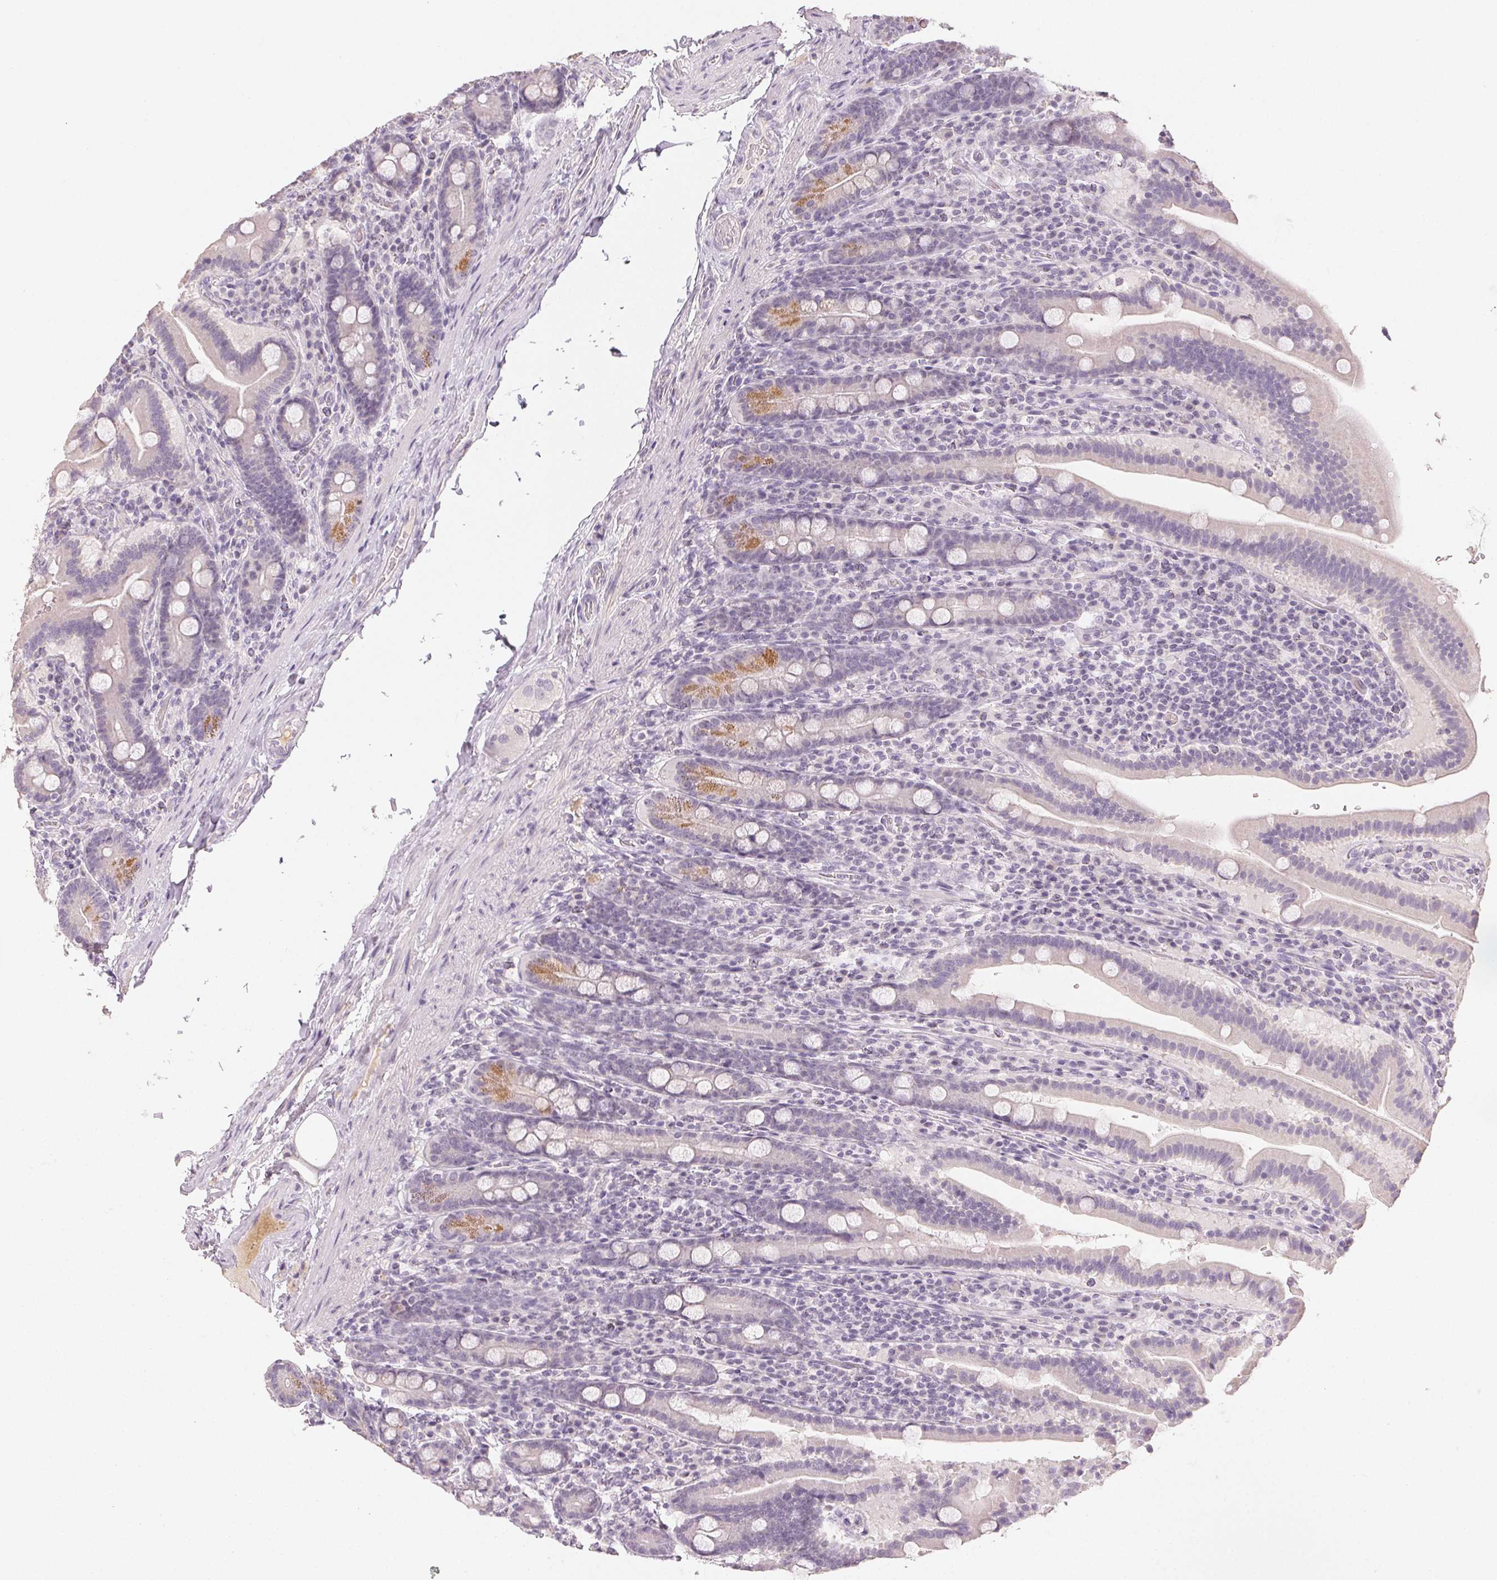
{"staining": {"intensity": "moderate", "quantity": "<25%", "location": "cytoplasmic/membranous"}, "tissue": "small intestine", "cell_type": "Glandular cells", "image_type": "normal", "snomed": [{"axis": "morphology", "description": "Normal tissue, NOS"}, {"axis": "topography", "description": "Small intestine"}], "caption": "IHC (DAB) staining of normal human small intestine exhibits moderate cytoplasmic/membranous protein expression in approximately <25% of glandular cells.", "gene": "LVRN", "patient": {"sex": "male", "age": 26}}